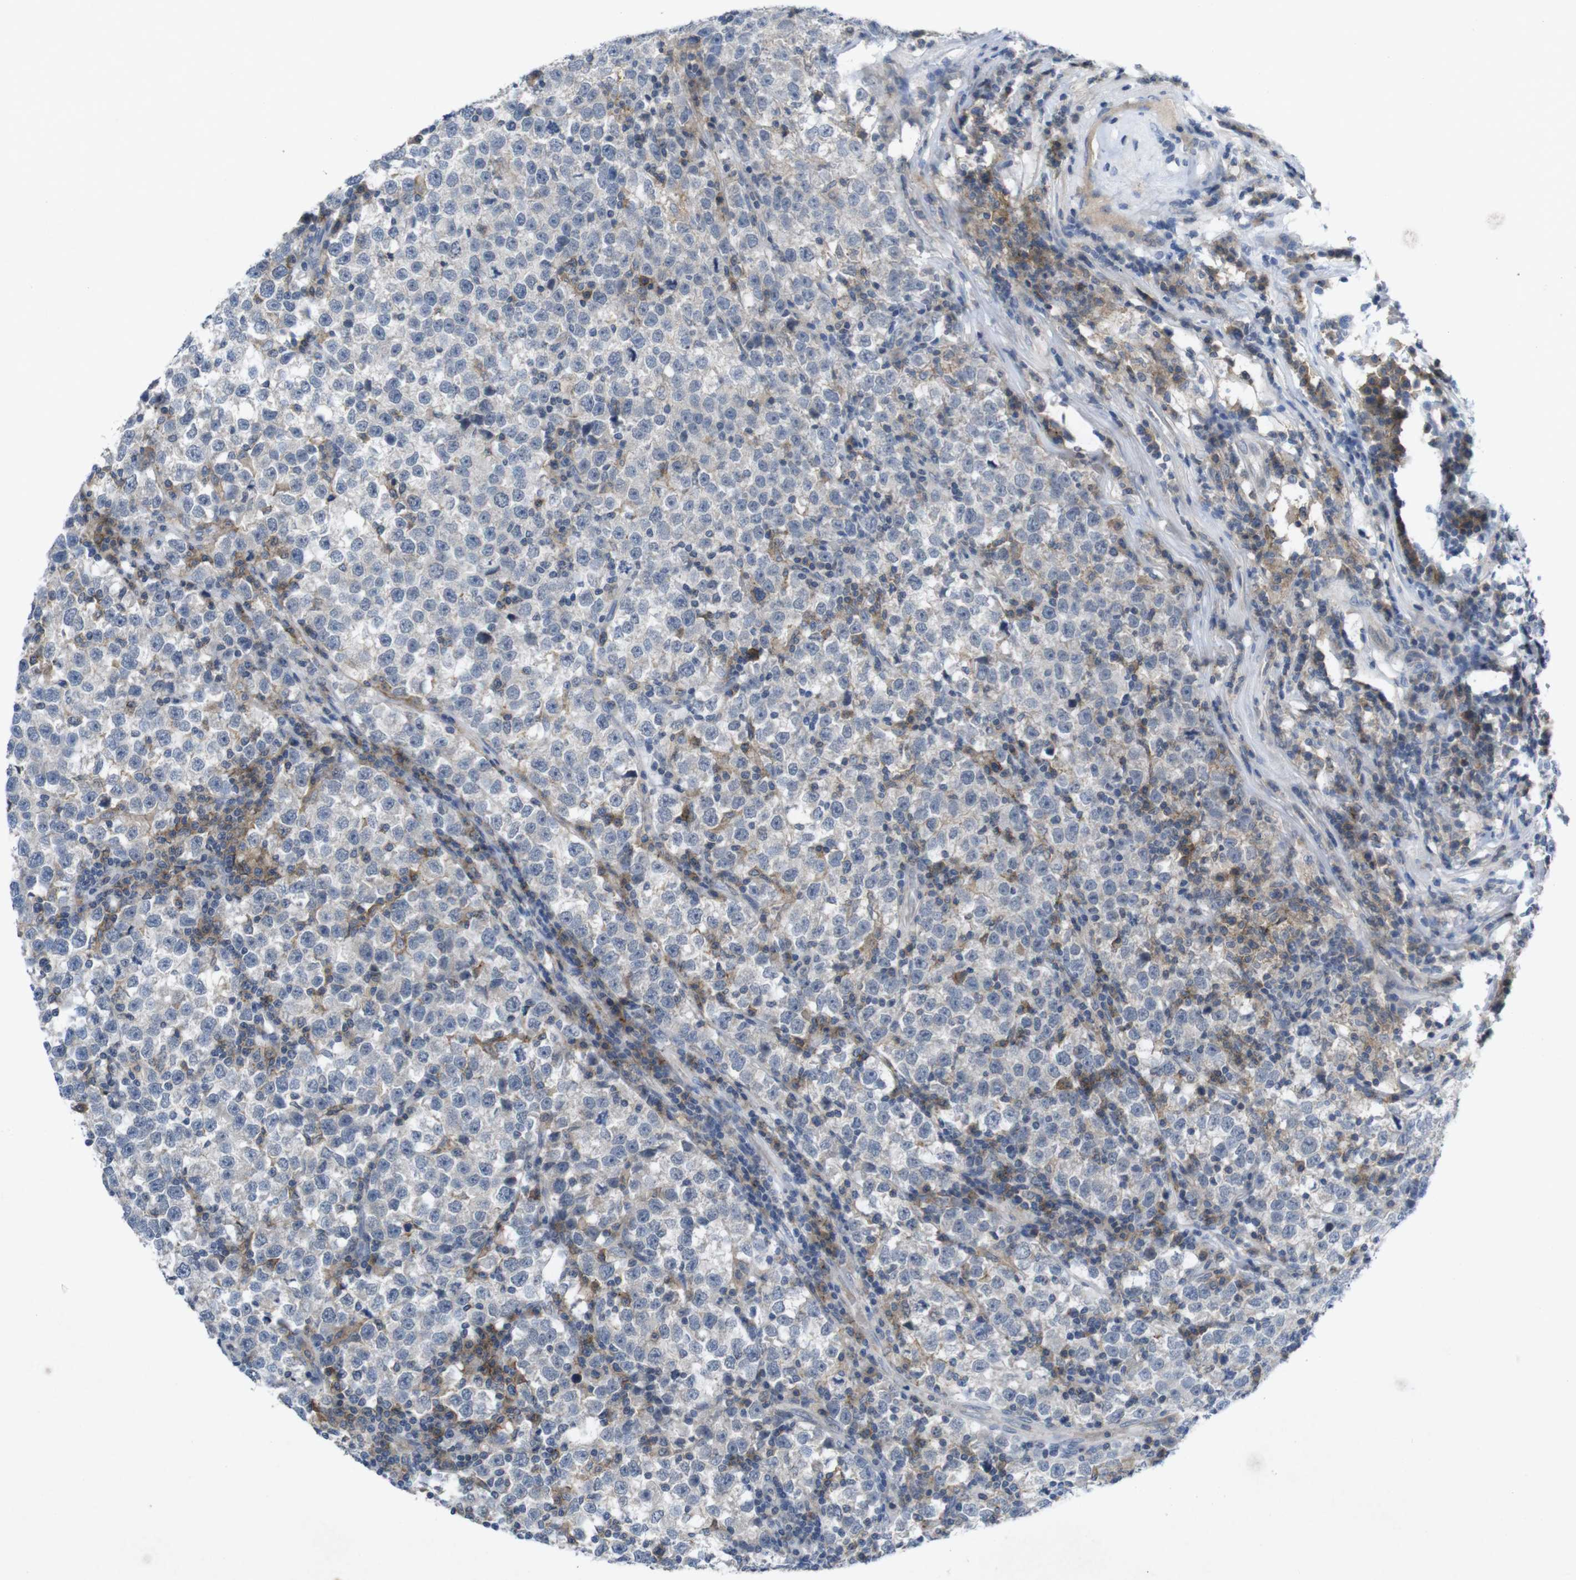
{"staining": {"intensity": "weak", "quantity": "<25%", "location": "cytoplasmic/membranous"}, "tissue": "testis cancer", "cell_type": "Tumor cells", "image_type": "cancer", "snomed": [{"axis": "morphology", "description": "Seminoma, NOS"}, {"axis": "topography", "description": "Testis"}], "caption": "High magnification brightfield microscopy of testis cancer stained with DAB (brown) and counterstained with hematoxylin (blue): tumor cells show no significant staining.", "gene": "SLAMF7", "patient": {"sex": "male", "age": 43}}